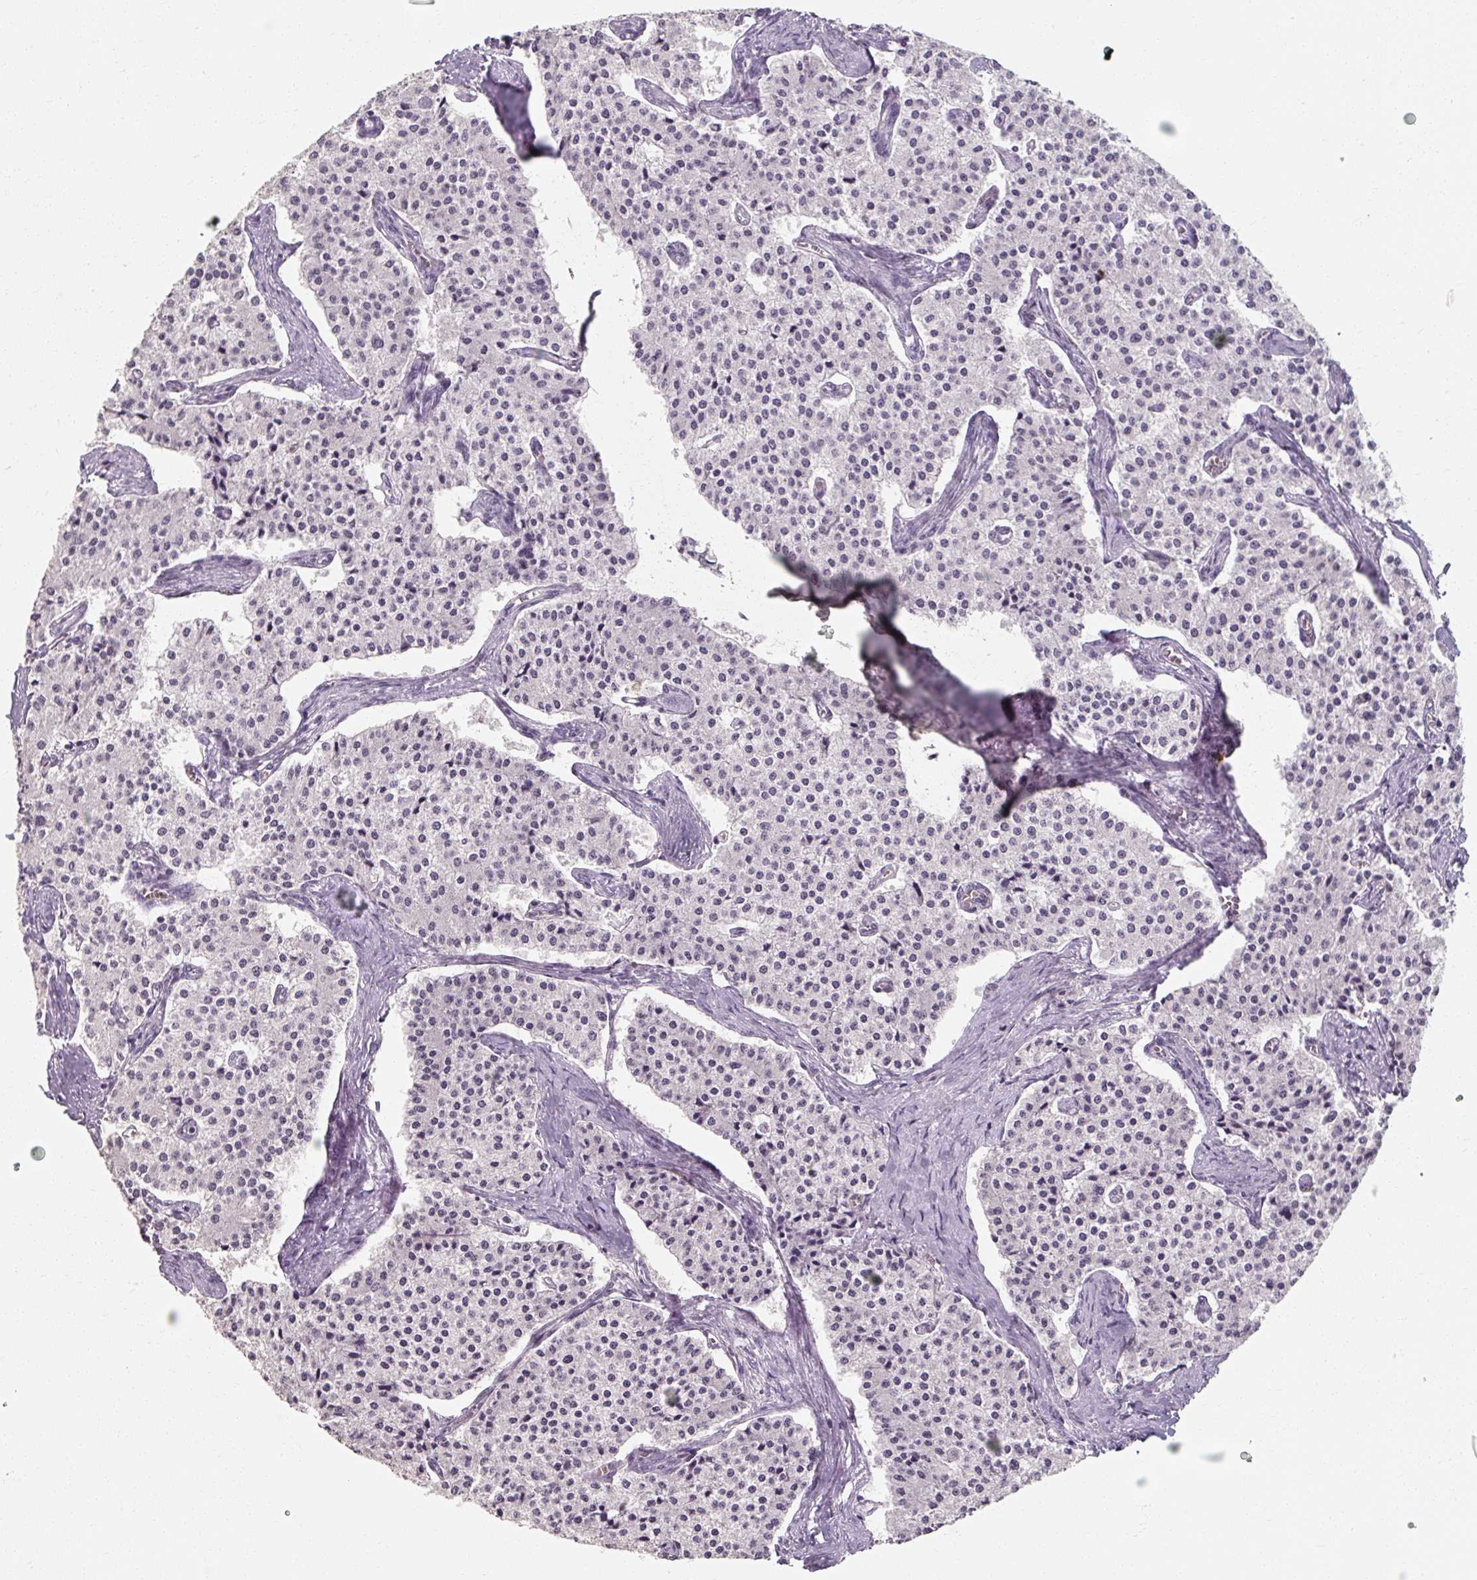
{"staining": {"intensity": "negative", "quantity": "none", "location": "none"}, "tissue": "carcinoid", "cell_type": "Tumor cells", "image_type": "cancer", "snomed": [{"axis": "morphology", "description": "Carcinoid, malignant, NOS"}, {"axis": "topography", "description": "Colon"}], "caption": "A photomicrograph of human carcinoid is negative for staining in tumor cells. (Immunohistochemistry, brightfield microscopy, high magnification).", "gene": "ZFTRAF1", "patient": {"sex": "female", "age": 52}}